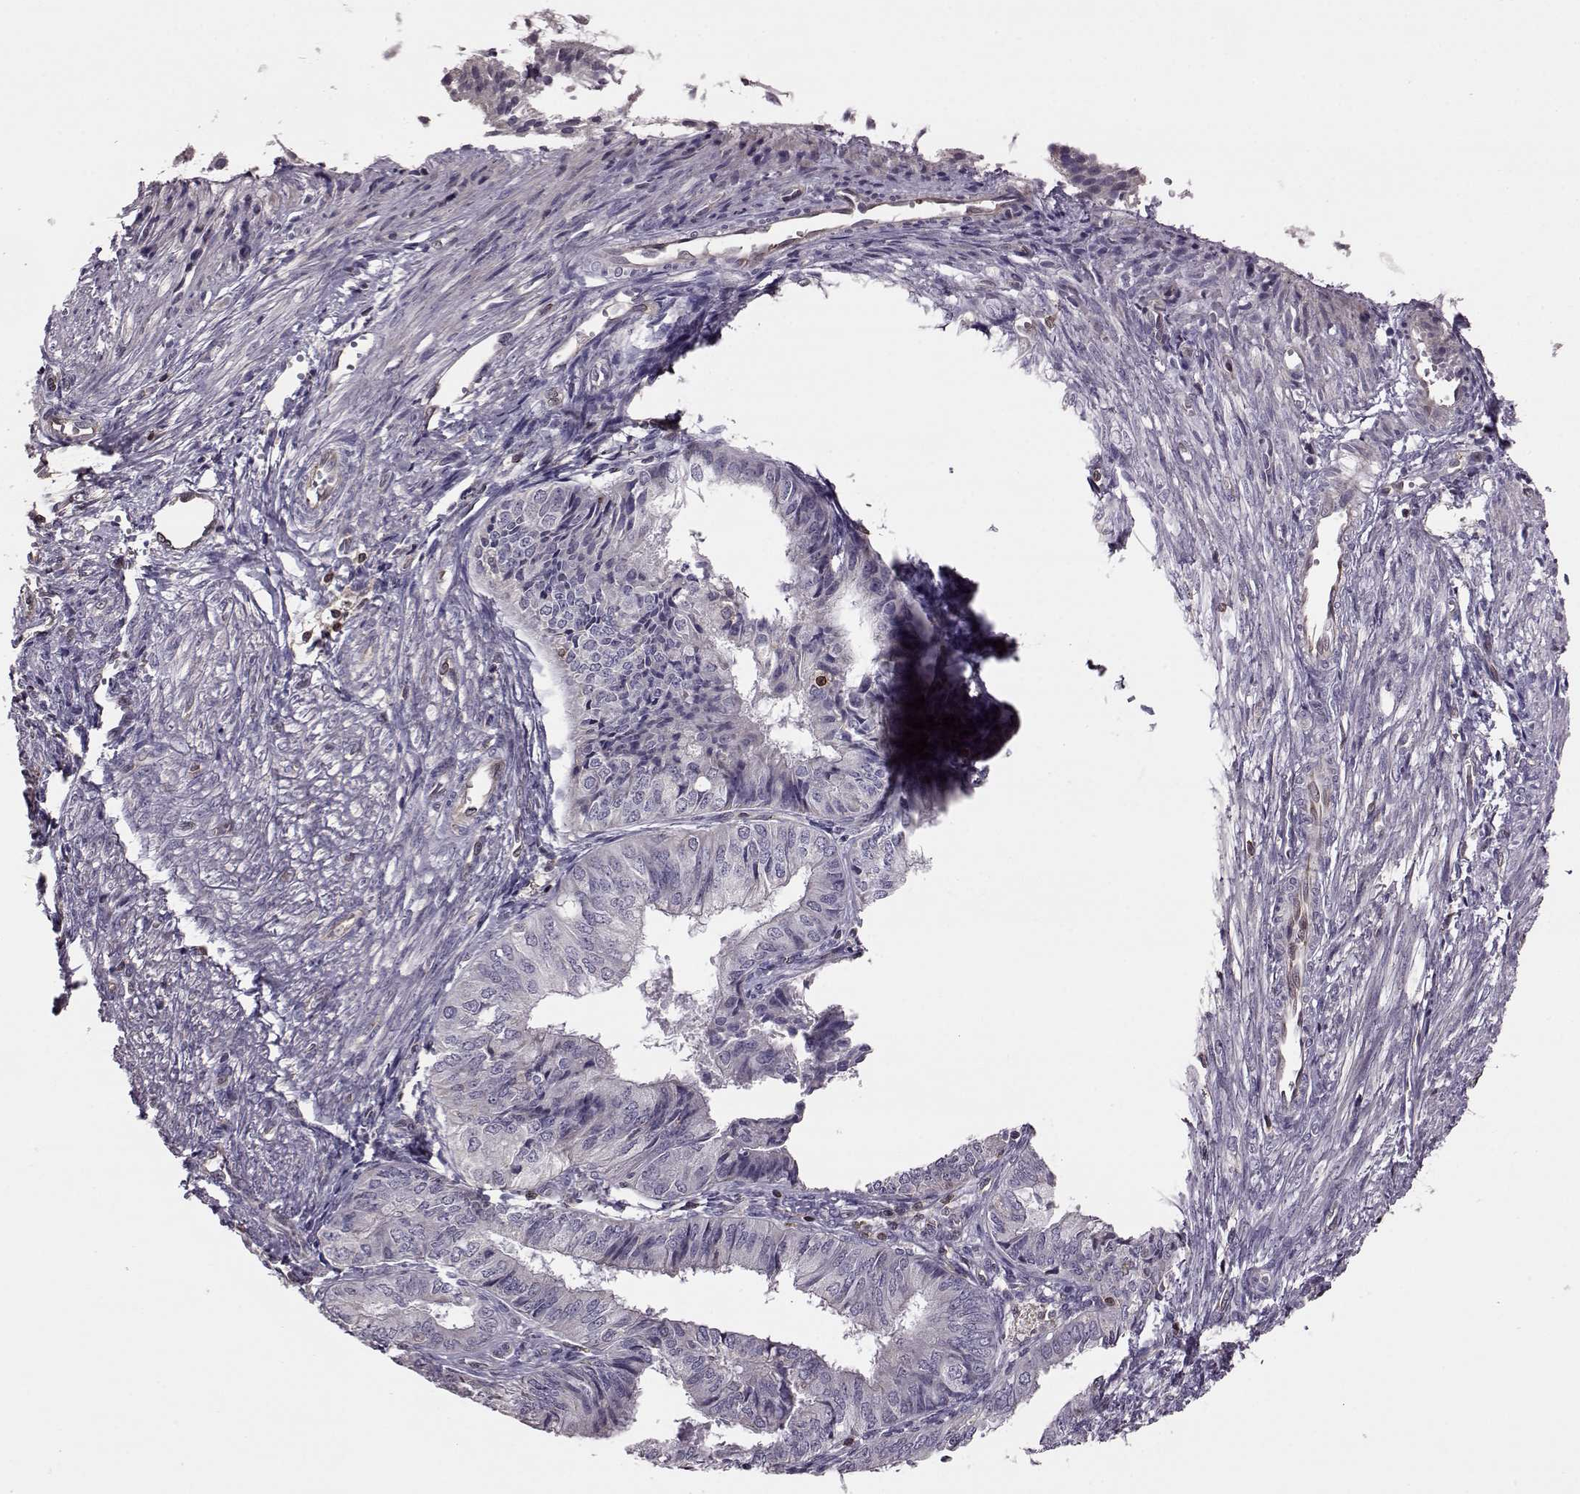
{"staining": {"intensity": "negative", "quantity": "none", "location": "none"}, "tissue": "endometrial cancer", "cell_type": "Tumor cells", "image_type": "cancer", "snomed": [{"axis": "morphology", "description": "Adenocarcinoma, NOS"}, {"axis": "topography", "description": "Endometrium"}], "caption": "Human endometrial cancer (adenocarcinoma) stained for a protein using IHC exhibits no staining in tumor cells.", "gene": "CDC42SE1", "patient": {"sex": "female", "age": 58}}